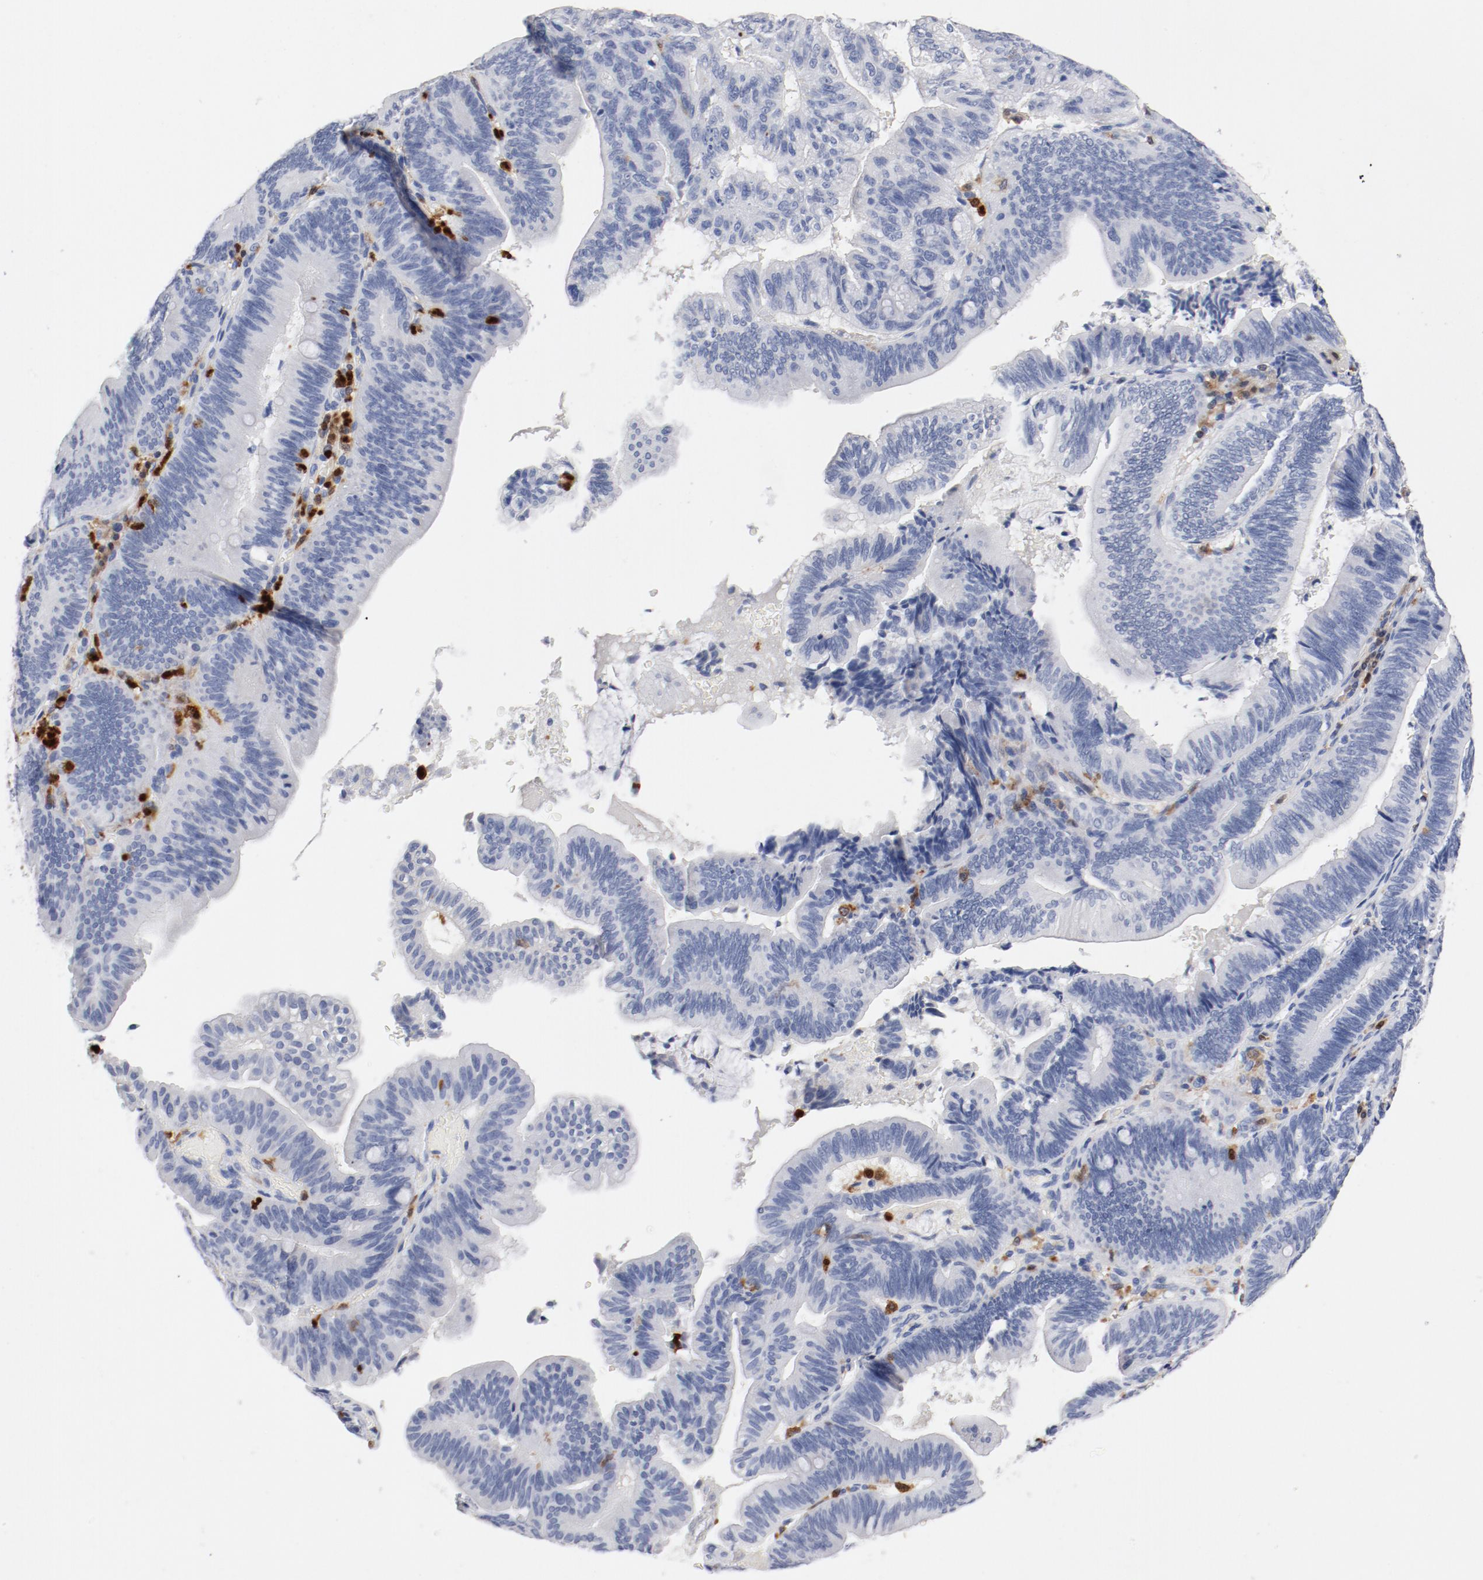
{"staining": {"intensity": "negative", "quantity": "none", "location": "none"}, "tissue": "pancreatic cancer", "cell_type": "Tumor cells", "image_type": "cancer", "snomed": [{"axis": "morphology", "description": "Adenocarcinoma, NOS"}, {"axis": "topography", "description": "Pancreas"}], "caption": "Tumor cells show no significant staining in pancreatic cancer.", "gene": "NCF1", "patient": {"sex": "male", "age": 82}}